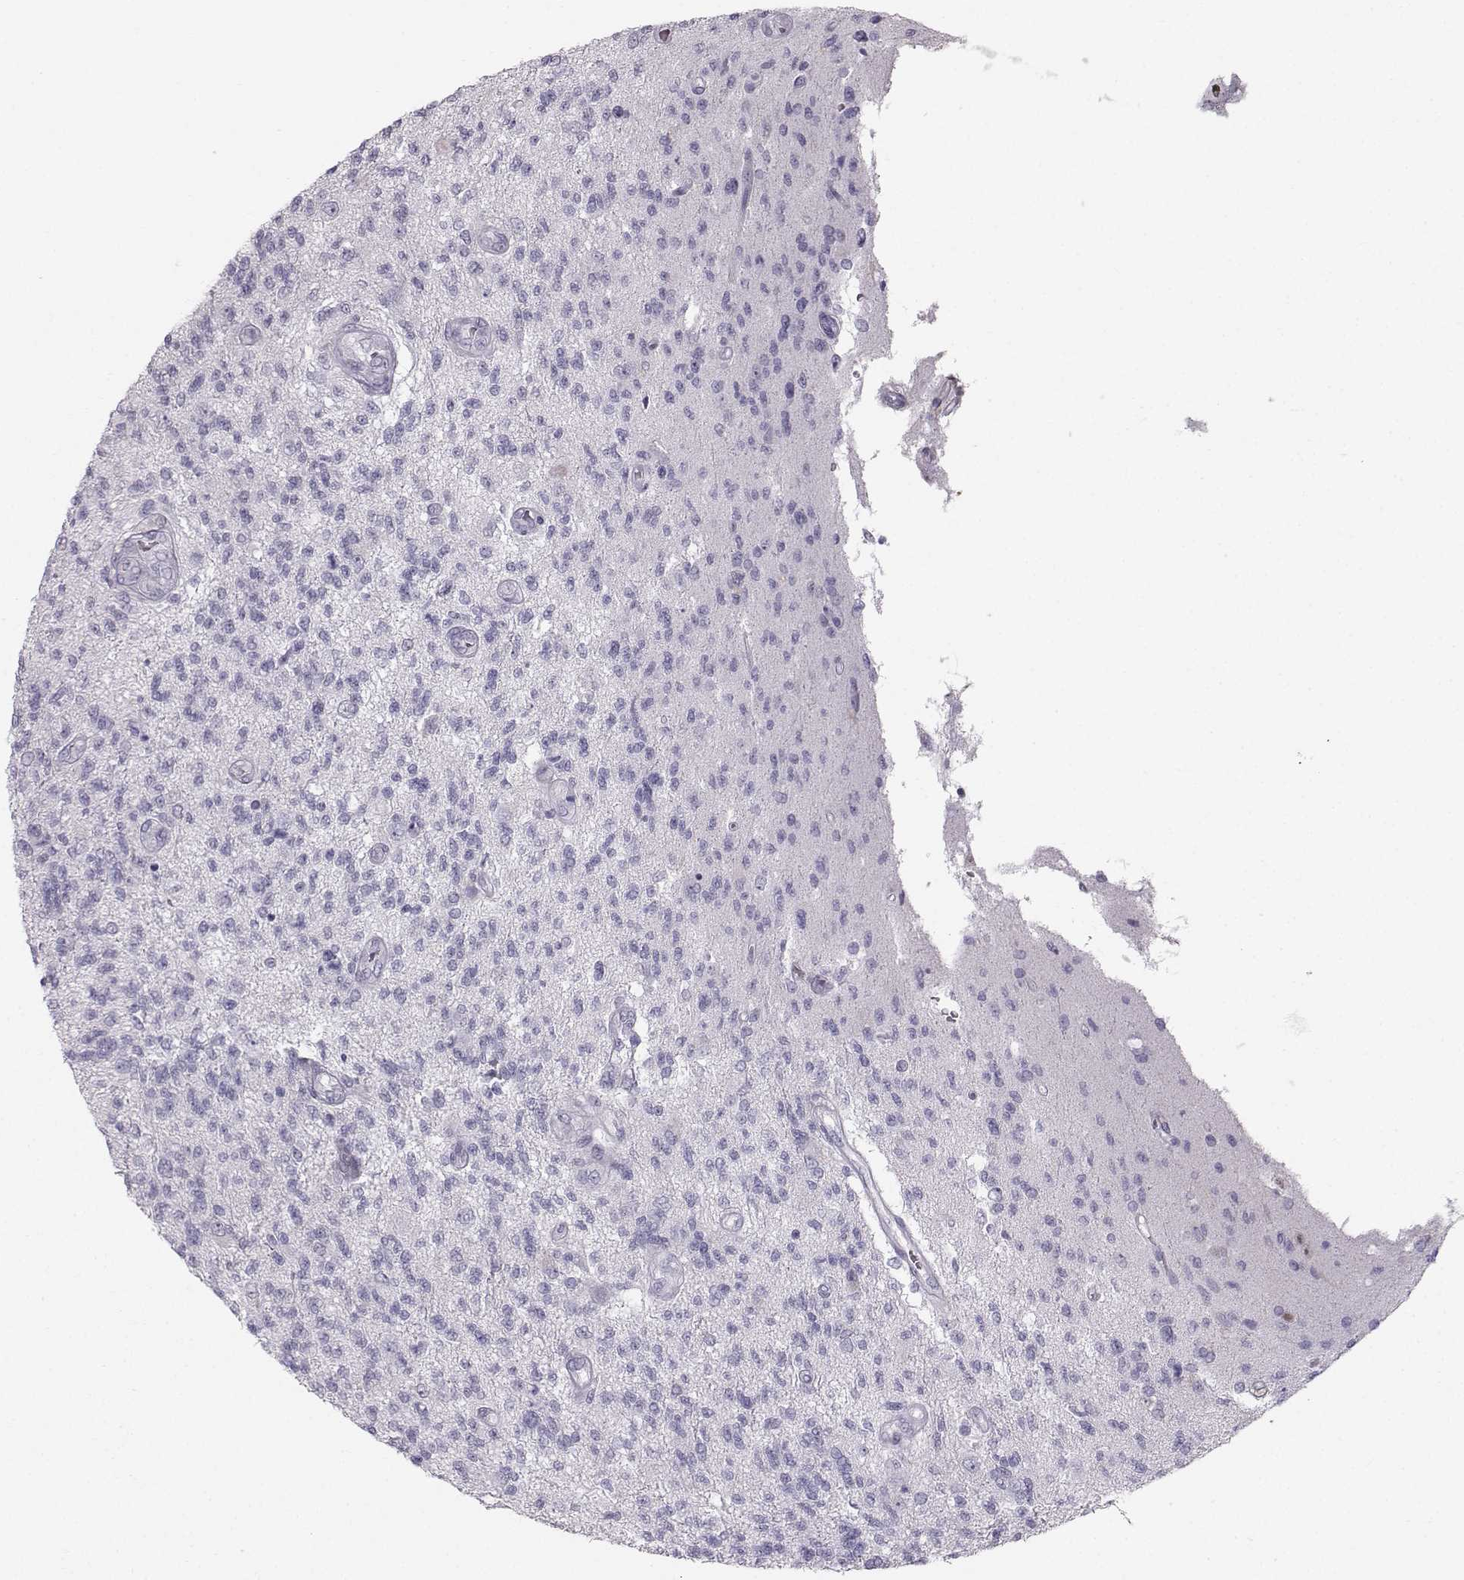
{"staining": {"intensity": "negative", "quantity": "none", "location": "none"}, "tissue": "glioma", "cell_type": "Tumor cells", "image_type": "cancer", "snomed": [{"axis": "morphology", "description": "Glioma, malignant, High grade"}, {"axis": "topography", "description": "Brain"}], "caption": "Immunohistochemical staining of malignant high-grade glioma shows no significant expression in tumor cells. (DAB immunohistochemistry, high magnification).", "gene": "CASR", "patient": {"sex": "male", "age": 56}}